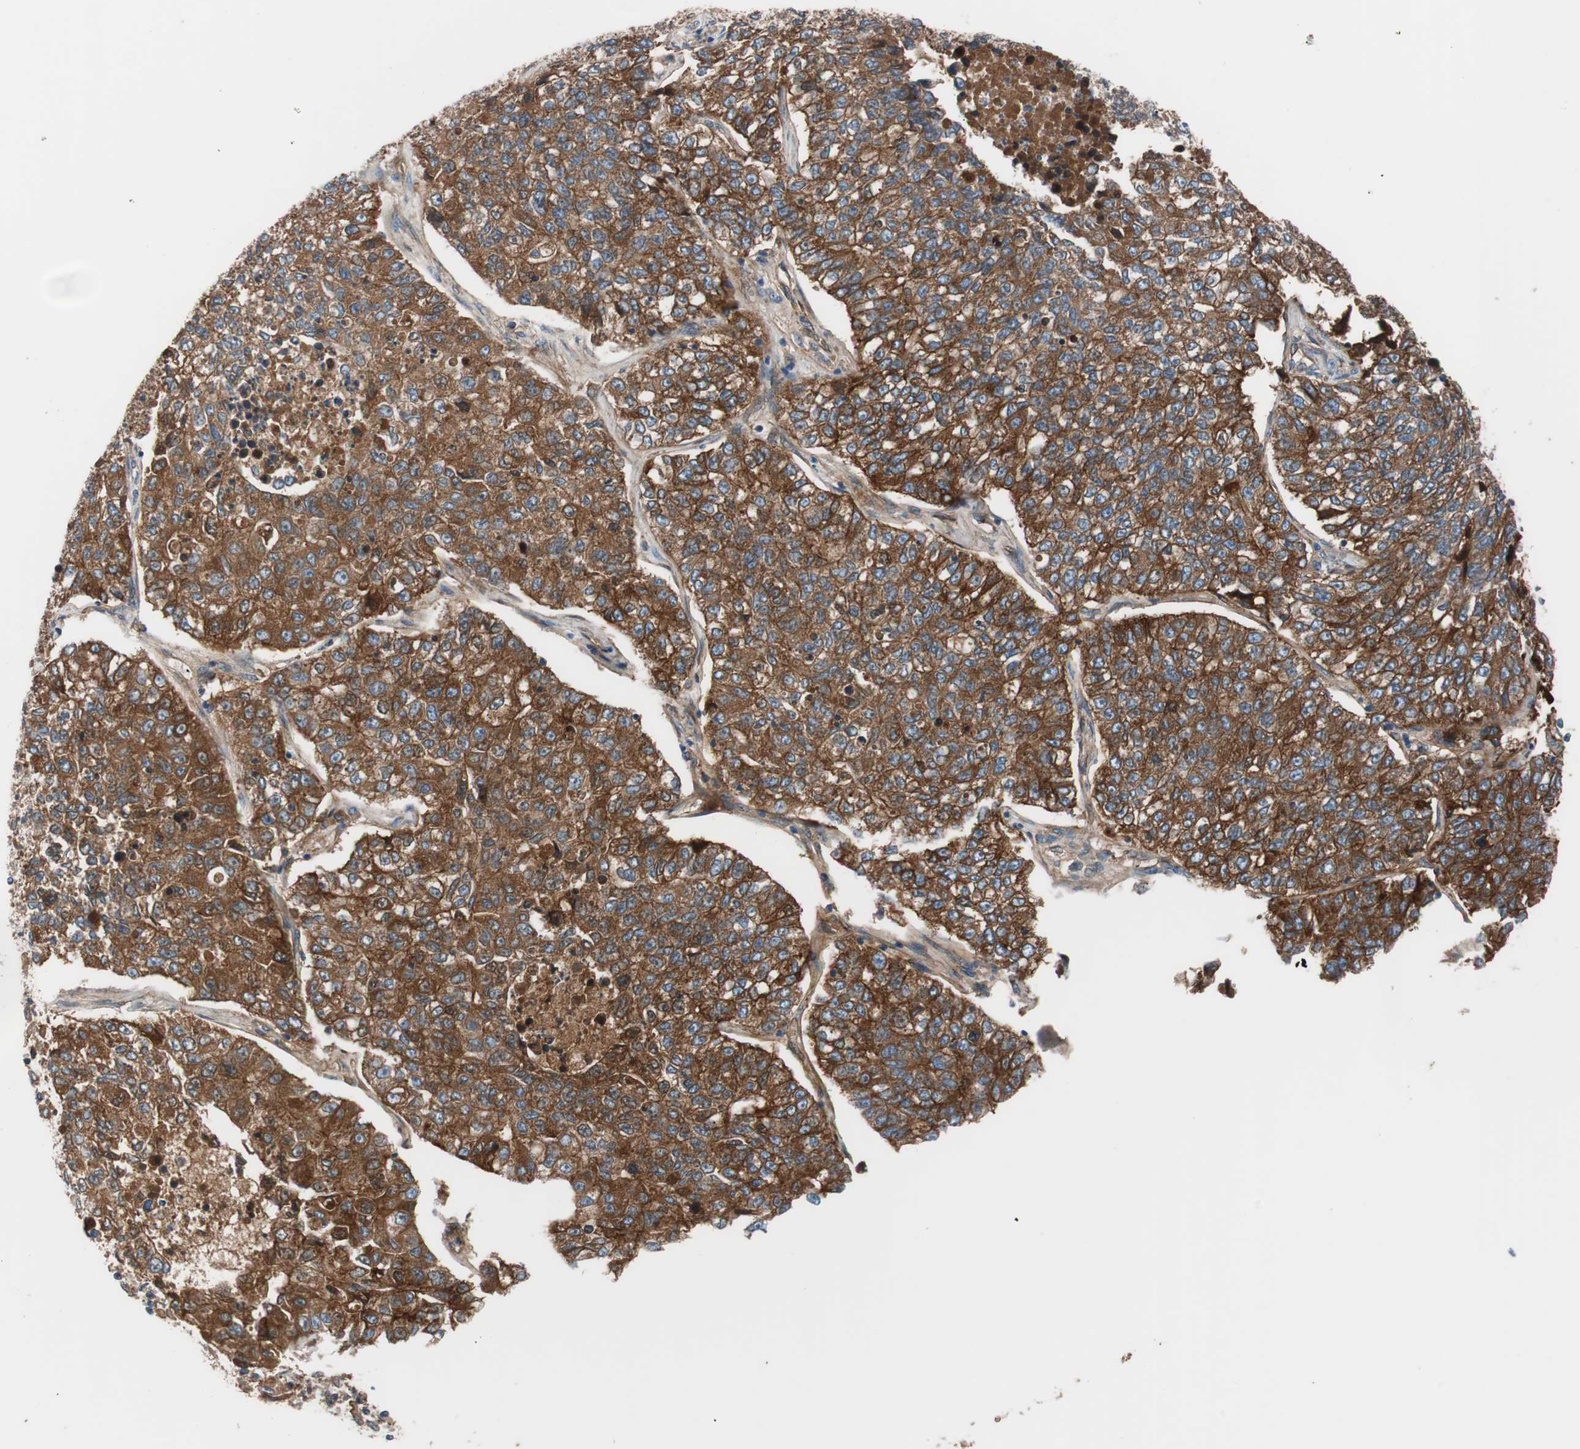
{"staining": {"intensity": "strong", "quantity": ">75%", "location": "cytoplasmic/membranous"}, "tissue": "lung cancer", "cell_type": "Tumor cells", "image_type": "cancer", "snomed": [{"axis": "morphology", "description": "Adenocarcinoma, NOS"}, {"axis": "topography", "description": "Lung"}], "caption": "Immunohistochemistry photomicrograph of neoplastic tissue: adenocarcinoma (lung) stained using IHC displays high levels of strong protein expression localized specifically in the cytoplasmic/membranous of tumor cells, appearing as a cytoplasmic/membranous brown color.", "gene": "SPINT1", "patient": {"sex": "male", "age": 49}}